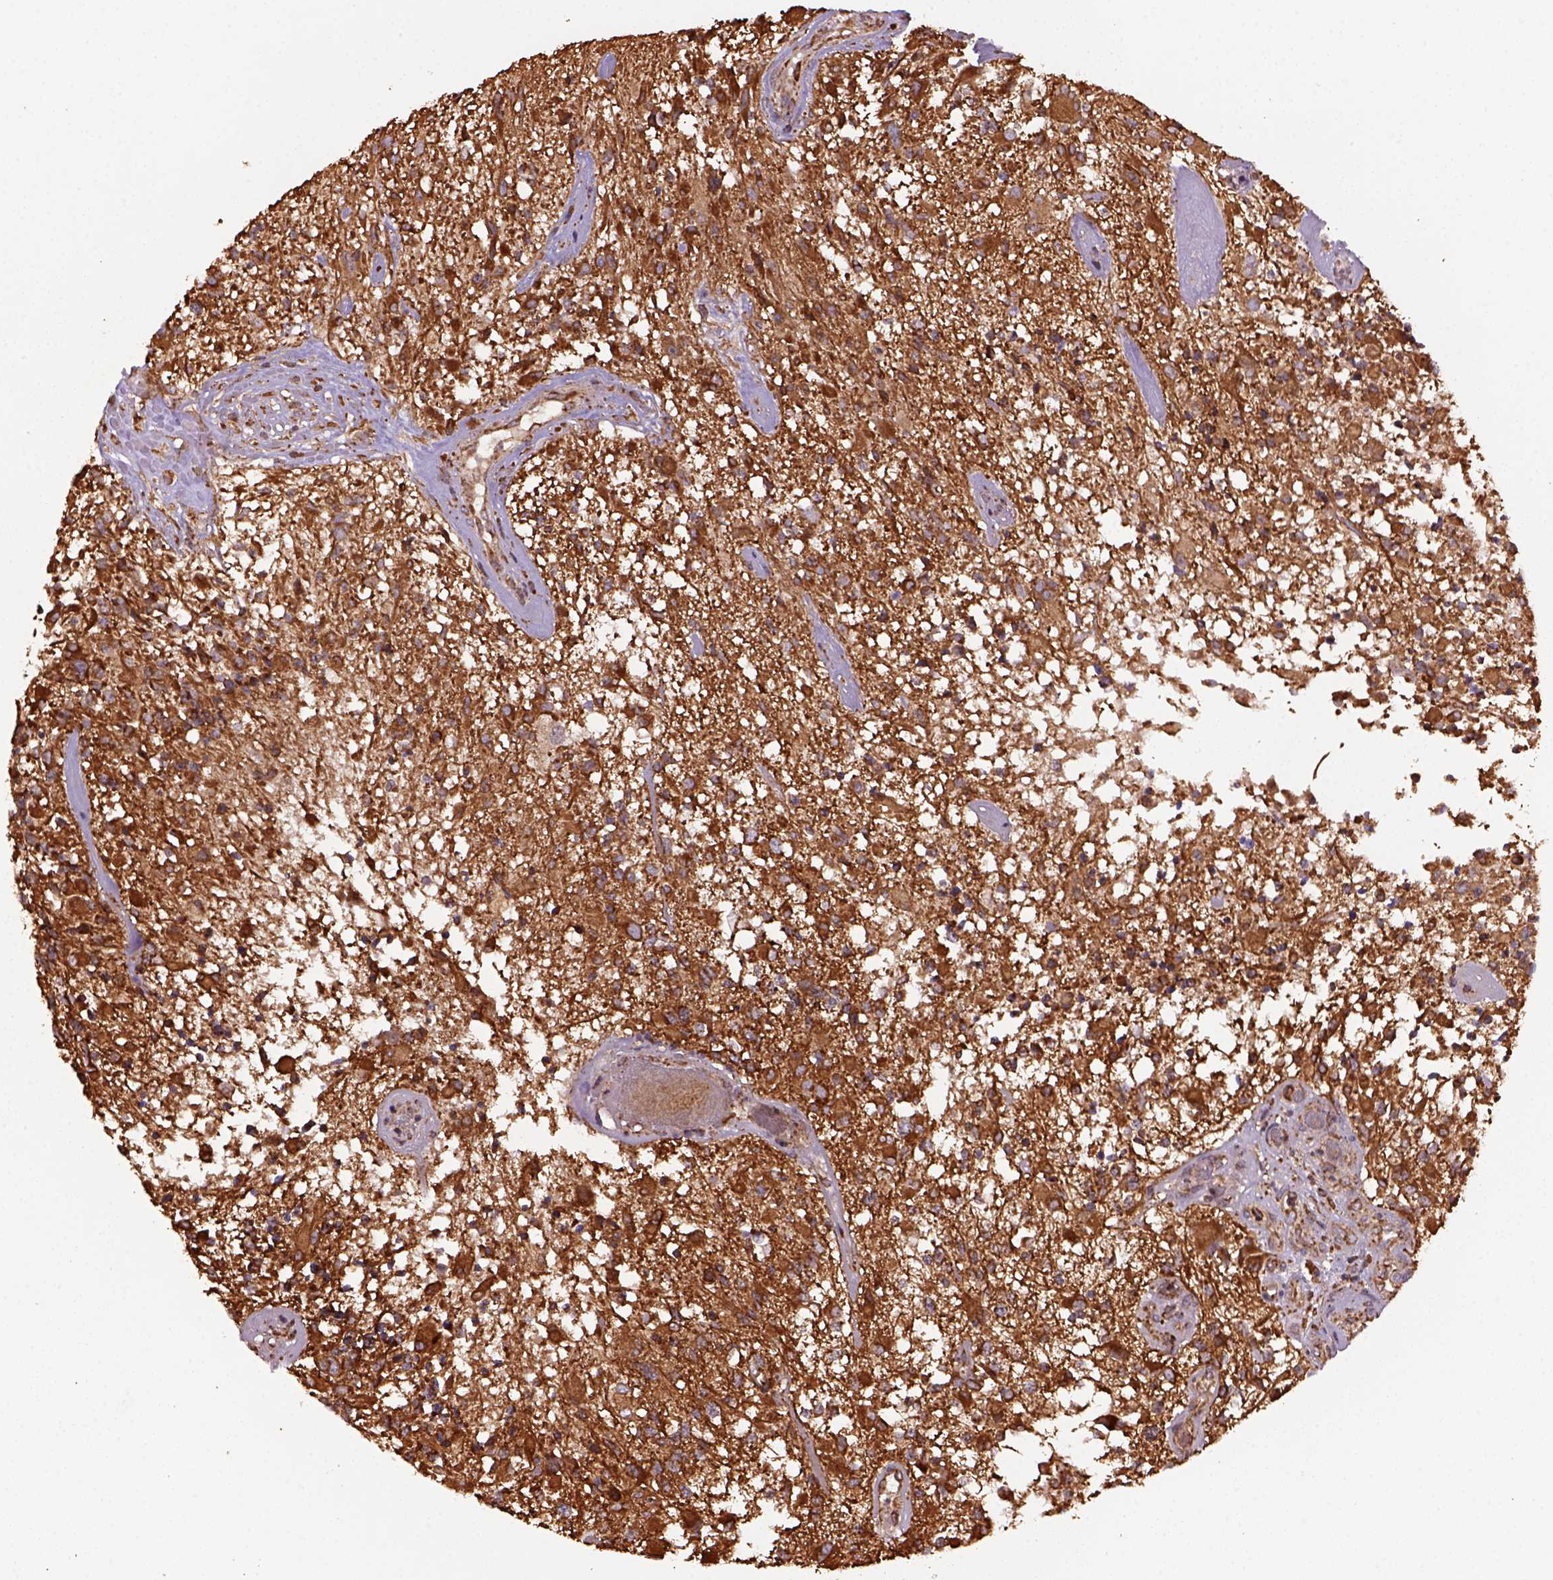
{"staining": {"intensity": "strong", "quantity": ">75%", "location": "cytoplasmic/membranous"}, "tissue": "glioma", "cell_type": "Tumor cells", "image_type": "cancer", "snomed": [{"axis": "morphology", "description": "Glioma, malignant, High grade"}, {"axis": "topography", "description": "Brain"}], "caption": "Malignant glioma (high-grade) tissue demonstrates strong cytoplasmic/membranous expression in approximately >75% of tumor cells, visualized by immunohistochemistry.", "gene": "MAPK8IP3", "patient": {"sex": "female", "age": 63}}